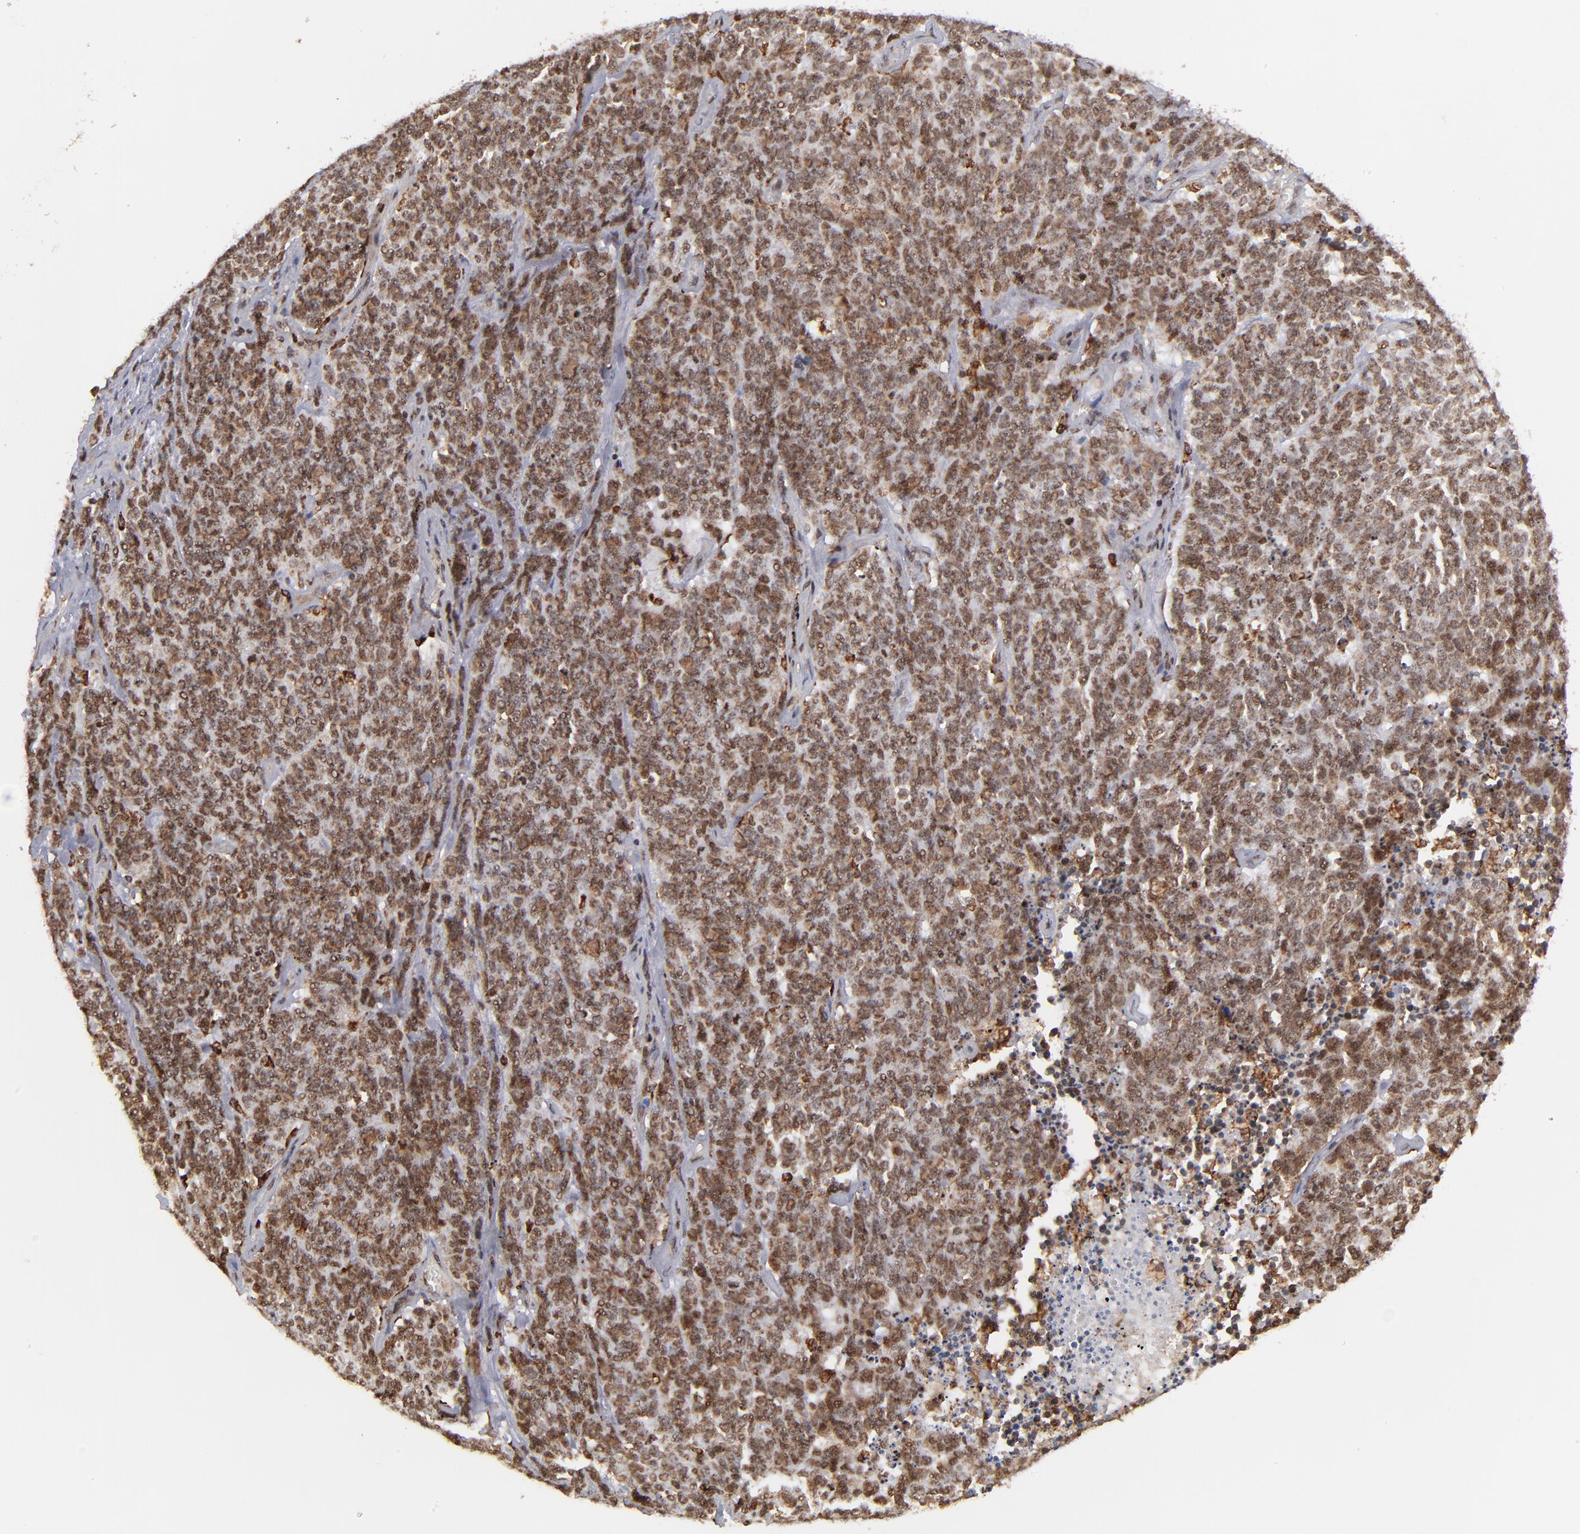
{"staining": {"intensity": "strong", "quantity": ">75%", "location": "cytoplasmic/membranous,nuclear"}, "tissue": "lung cancer", "cell_type": "Tumor cells", "image_type": "cancer", "snomed": [{"axis": "morphology", "description": "Neoplasm, malignant, NOS"}, {"axis": "topography", "description": "Lung"}], "caption": "Lung malignant neoplasm stained with a protein marker exhibits strong staining in tumor cells.", "gene": "RGS6", "patient": {"sex": "female", "age": 58}}